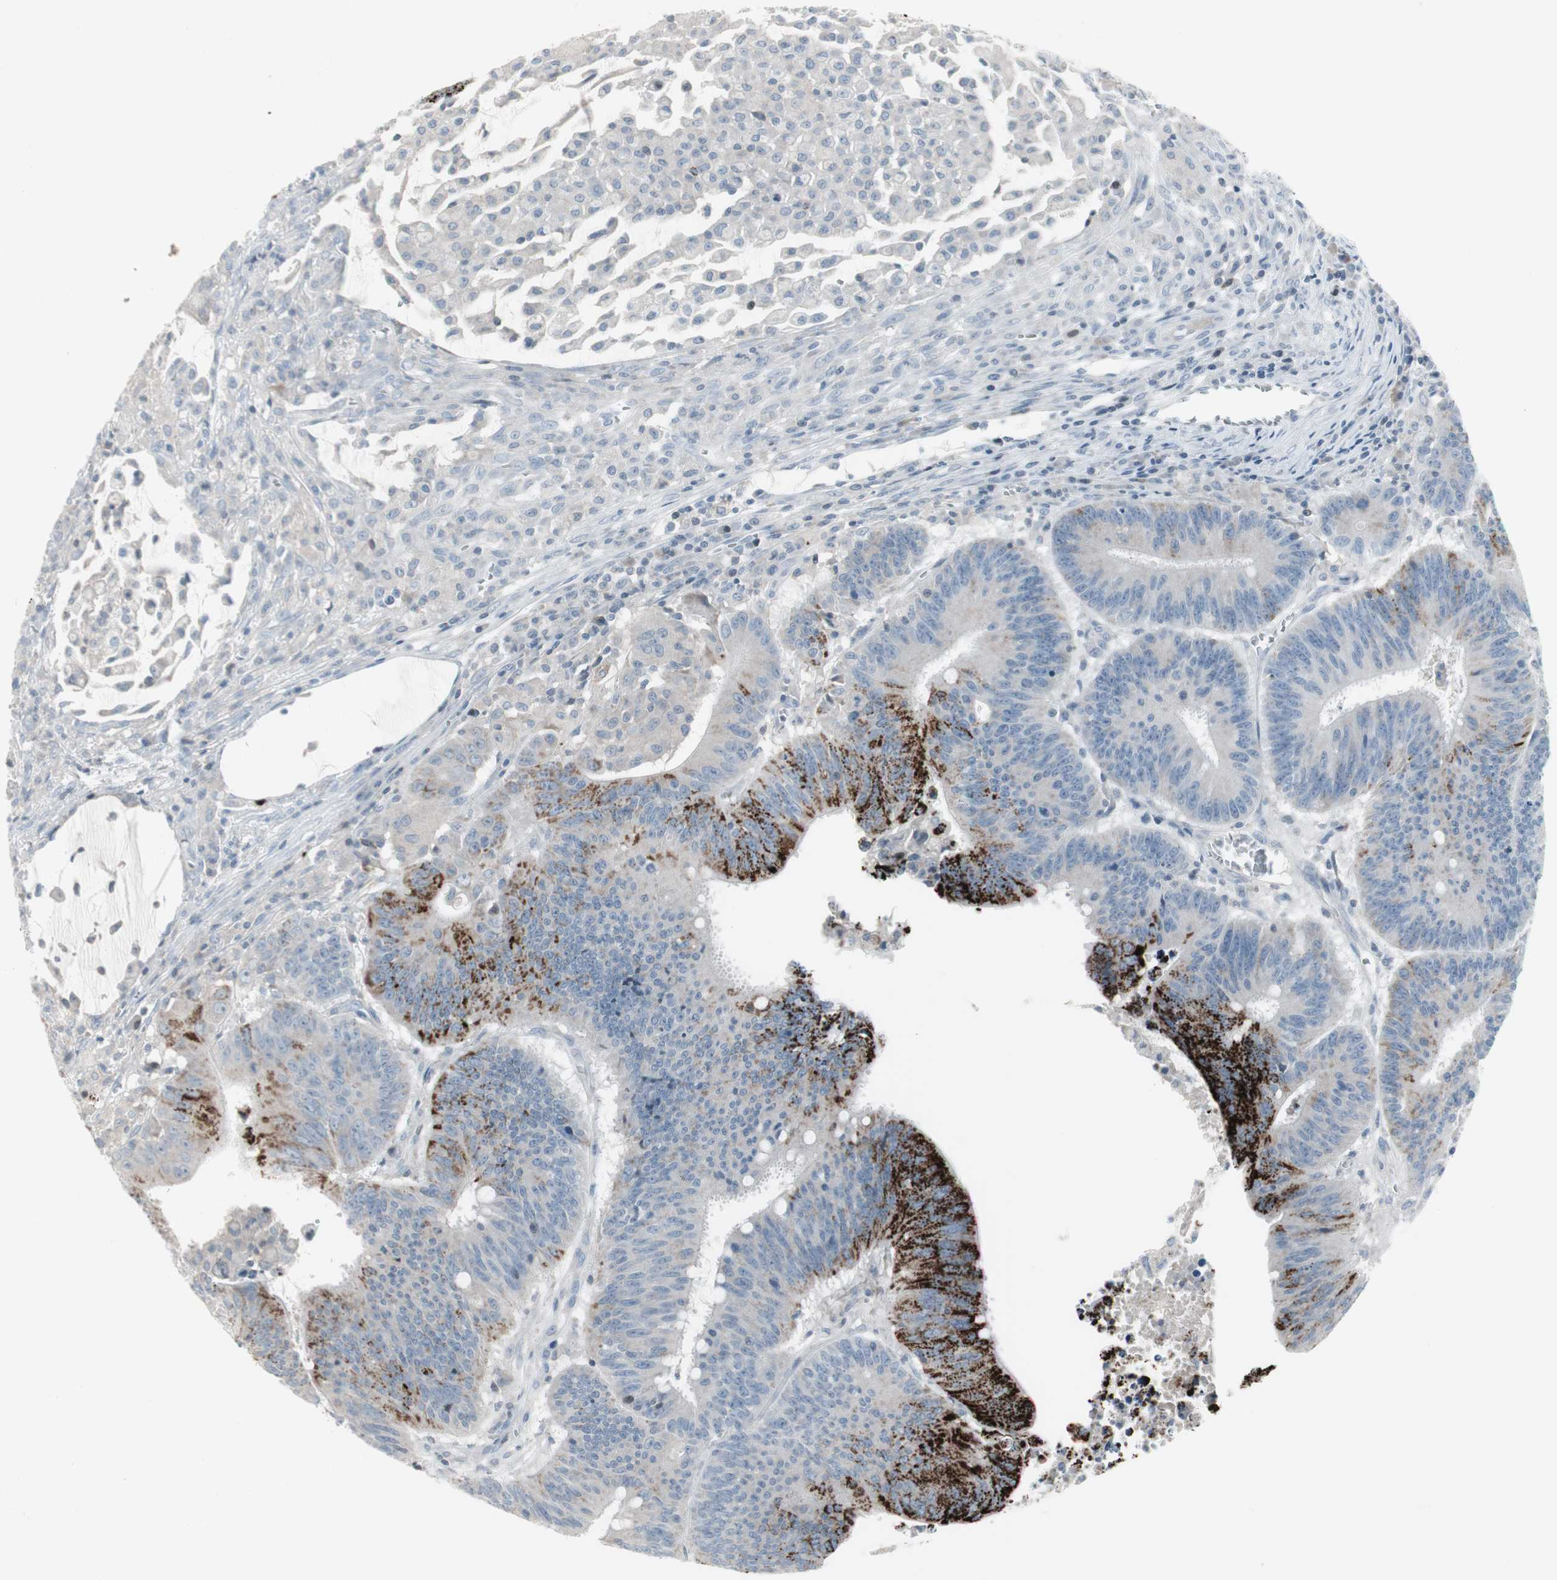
{"staining": {"intensity": "strong", "quantity": "25%-75%", "location": "cytoplasmic/membranous"}, "tissue": "colorectal cancer", "cell_type": "Tumor cells", "image_type": "cancer", "snomed": [{"axis": "morphology", "description": "Adenocarcinoma, NOS"}, {"axis": "topography", "description": "Colon"}], "caption": "Immunohistochemical staining of human adenocarcinoma (colorectal) demonstrates high levels of strong cytoplasmic/membranous expression in about 25%-75% of tumor cells.", "gene": "ARG2", "patient": {"sex": "male", "age": 45}}